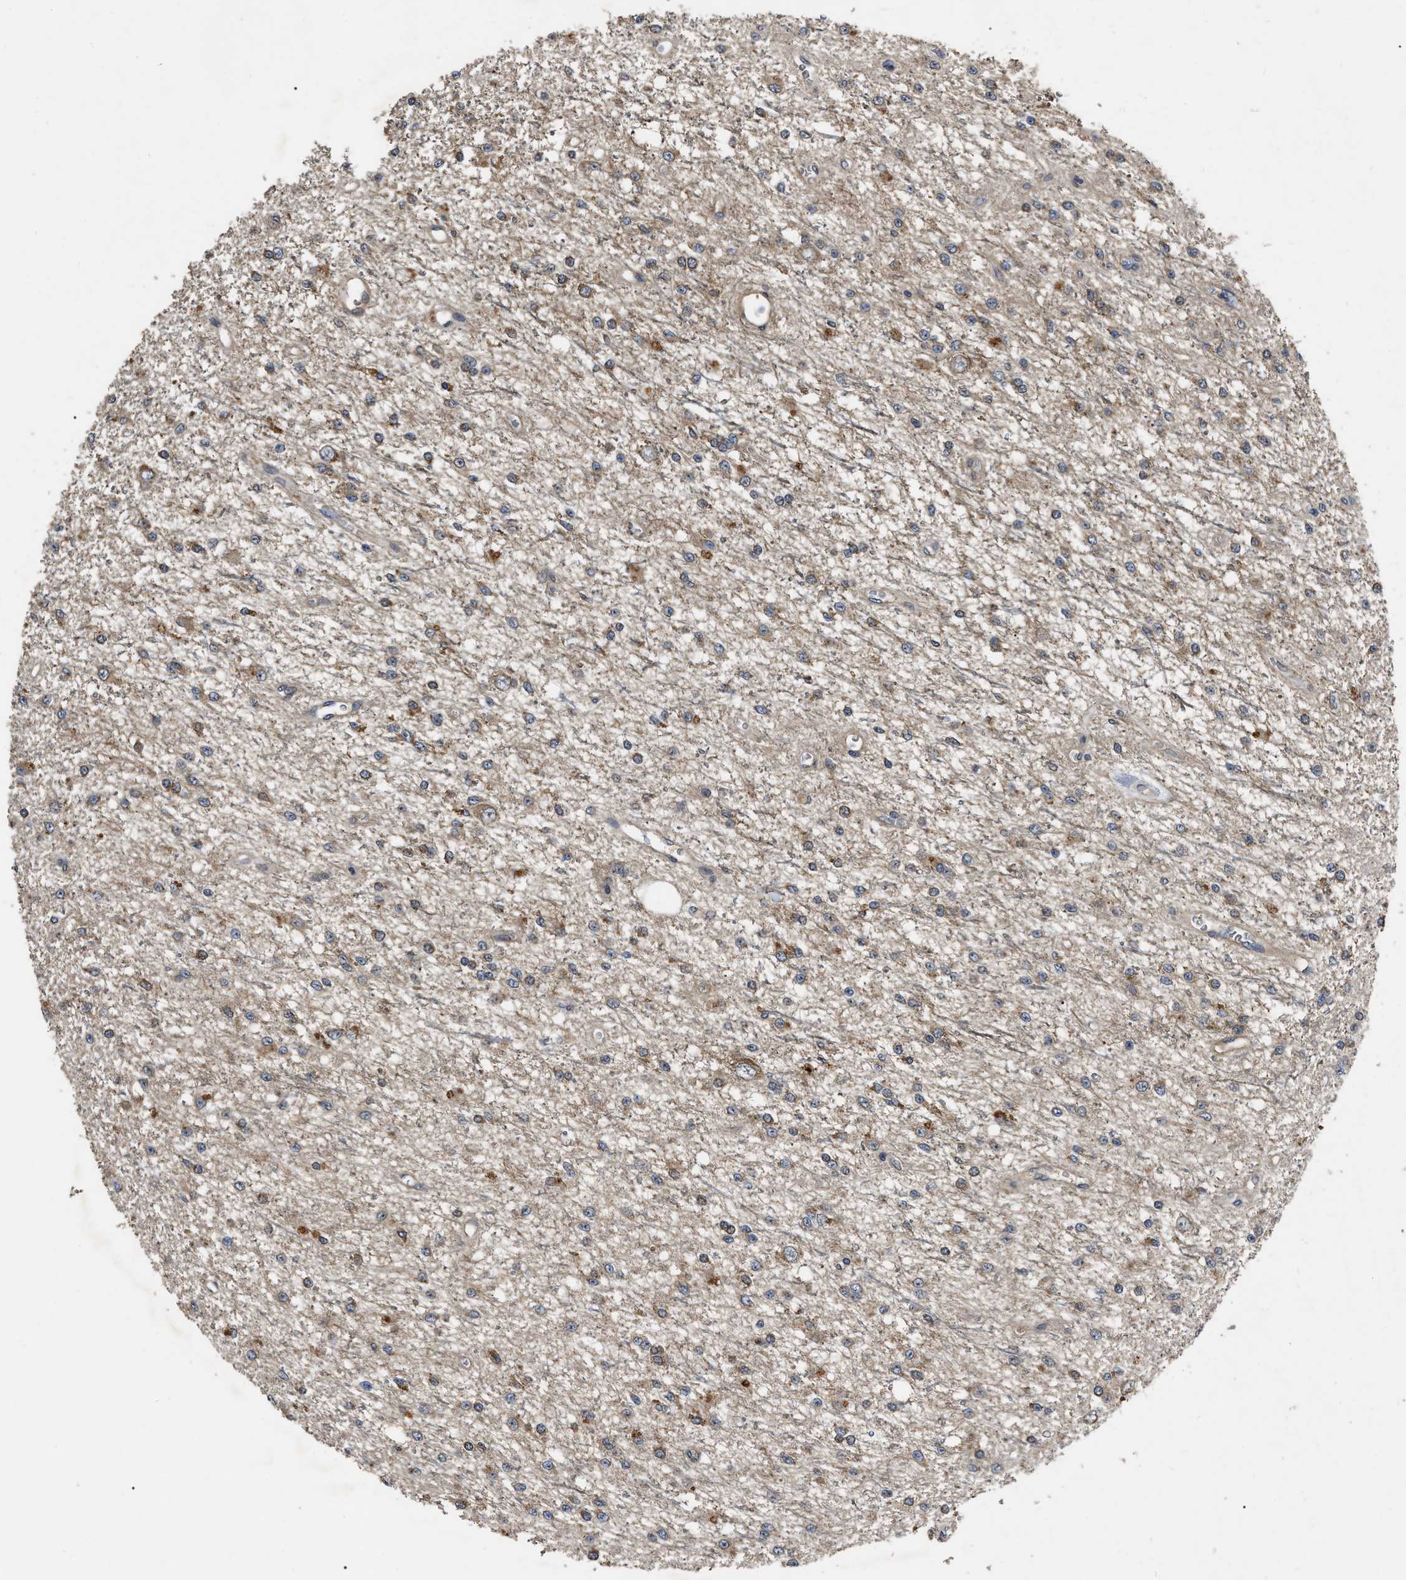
{"staining": {"intensity": "moderate", "quantity": ">75%", "location": "cytoplasmic/membranous"}, "tissue": "glioma", "cell_type": "Tumor cells", "image_type": "cancer", "snomed": [{"axis": "morphology", "description": "Glioma, malignant, Low grade"}, {"axis": "topography", "description": "Brain"}], "caption": "IHC (DAB (3,3'-diaminobenzidine)) staining of human malignant glioma (low-grade) shows moderate cytoplasmic/membranous protein staining in about >75% of tumor cells.", "gene": "PPWD1", "patient": {"sex": "male", "age": 38}}